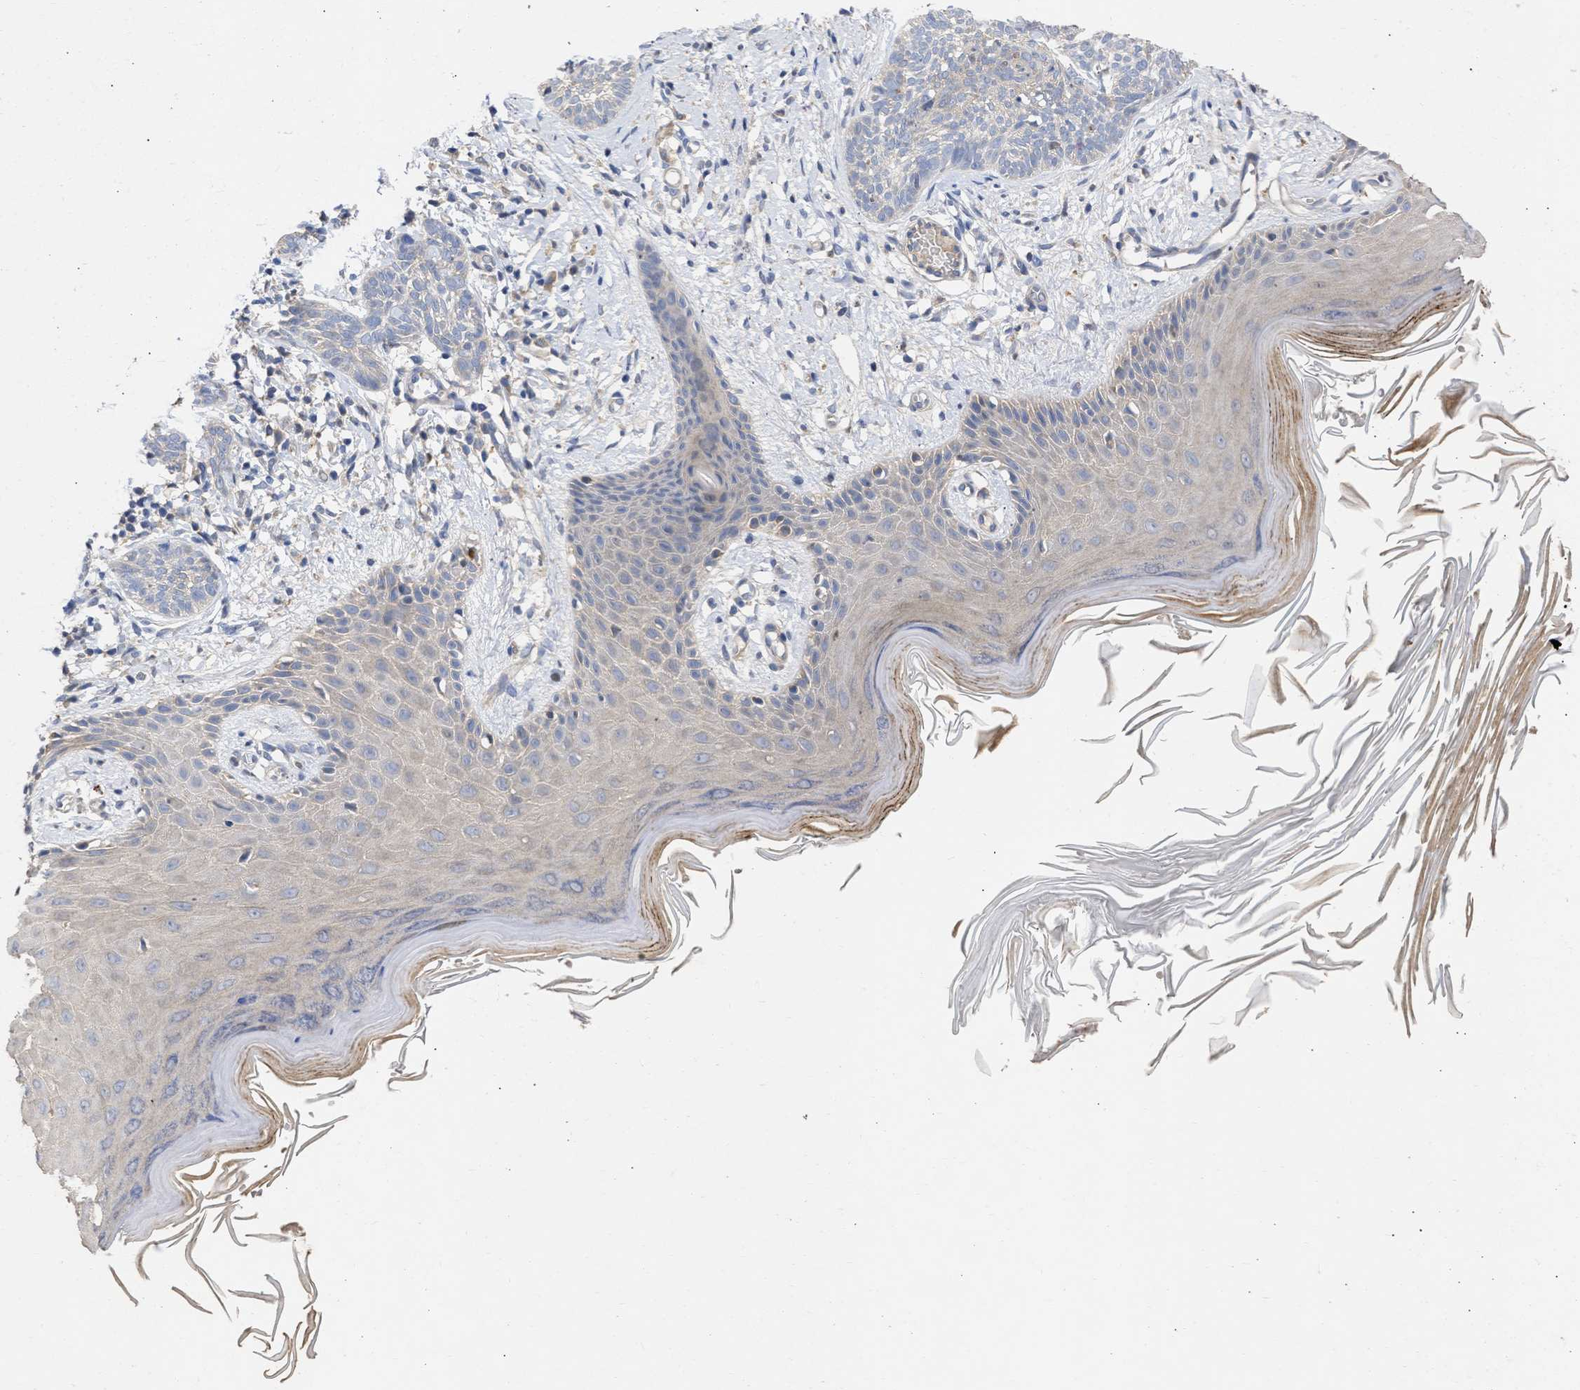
{"staining": {"intensity": "negative", "quantity": "none", "location": "none"}, "tissue": "skin cancer", "cell_type": "Tumor cells", "image_type": "cancer", "snomed": [{"axis": "morphology", "description": "Basal cell carcinoma"}, {"axis": "topography", "description": "Skin"}], "caption": "High power microscopy histopathology image of an immunohistochemistry (IHC) image of skin cancer, revealing no significant staining in tumor cells. Brightfield microscopy of IHC stained with DAB (brown) and hematoxylin (blue), captured at high magnification.", "gene": "ARHGEF4", "patient": {"sex": "female", "age": 59}}